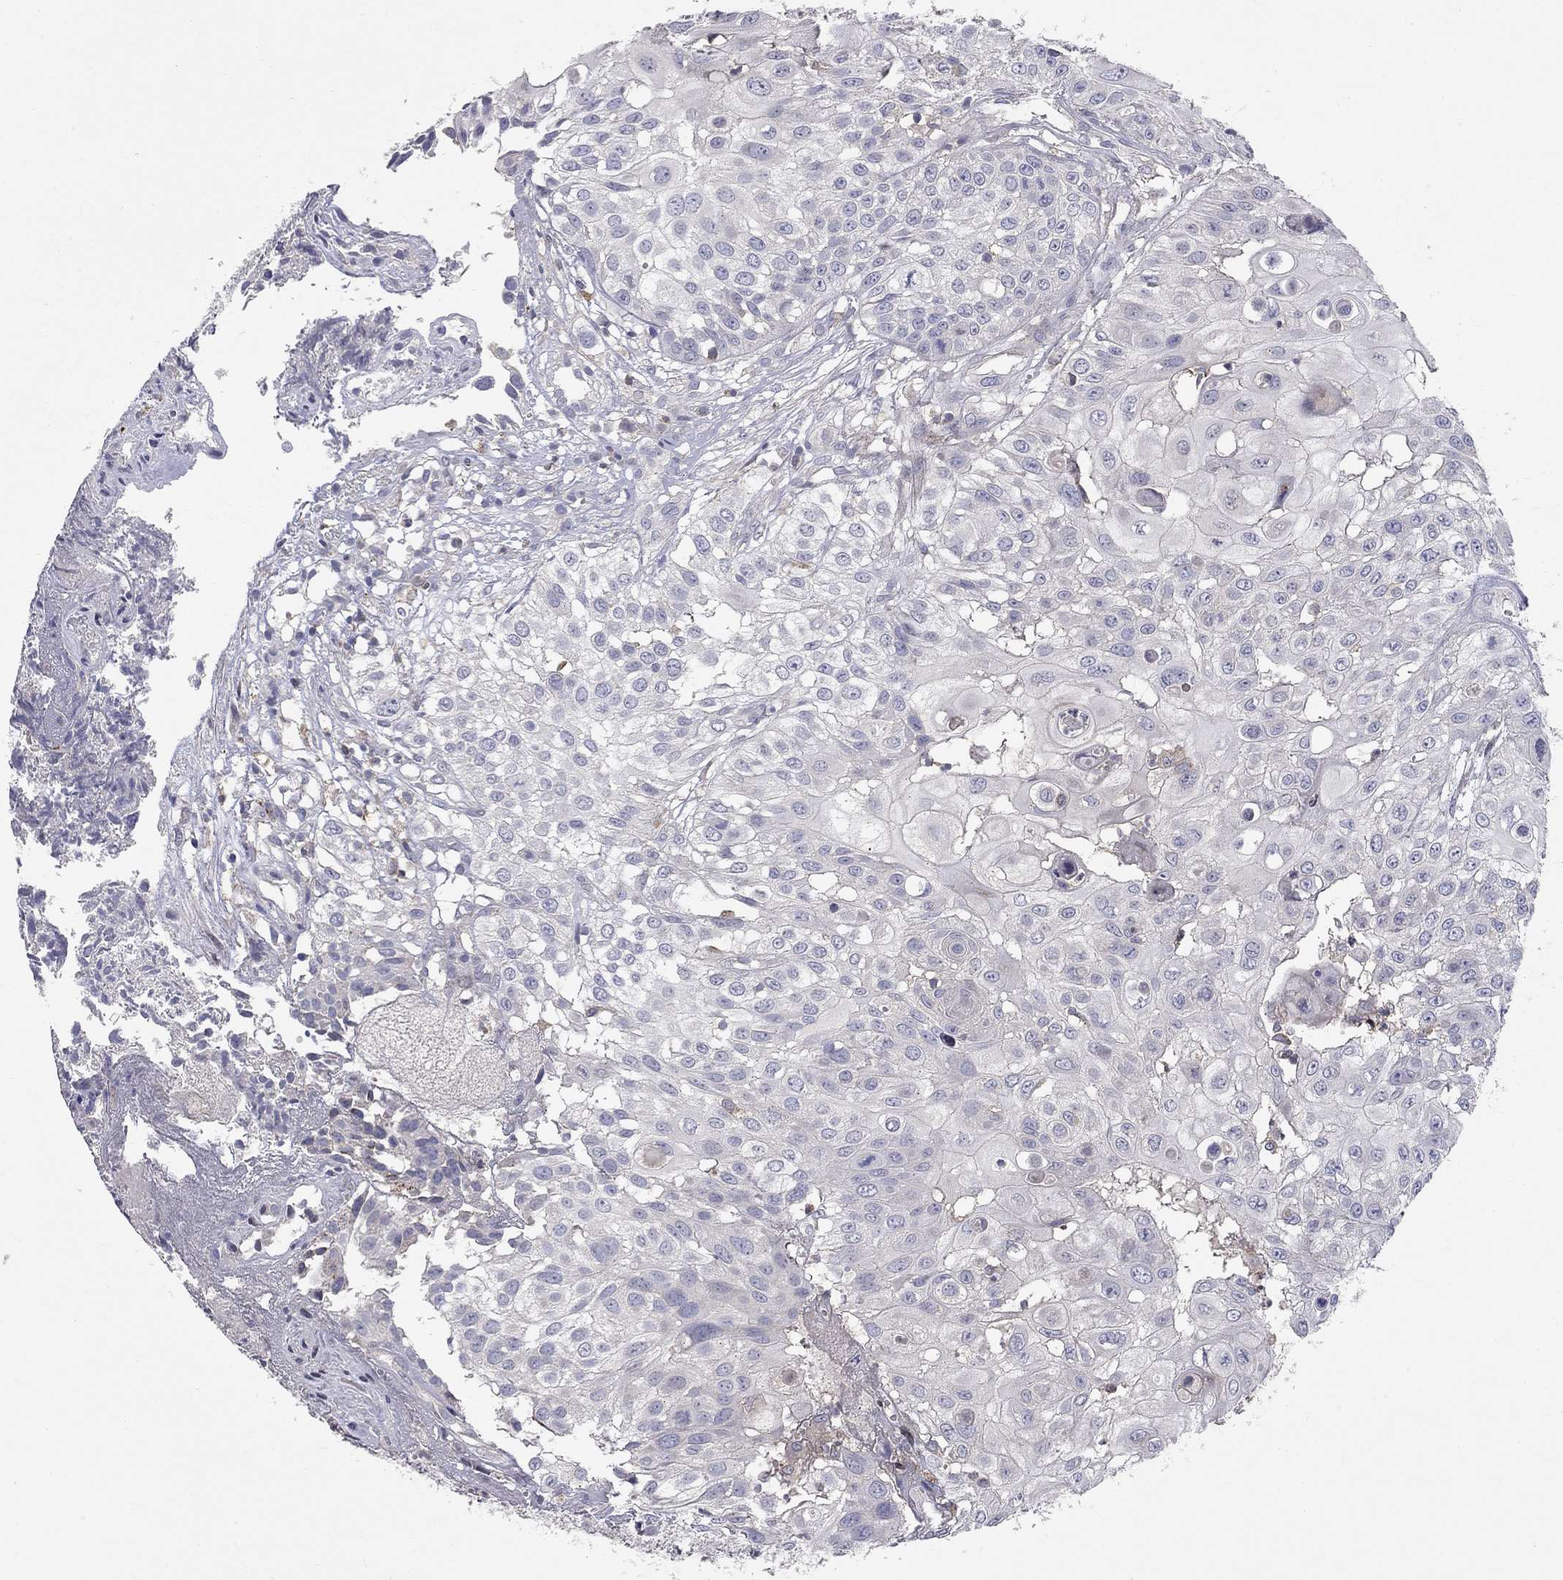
{"staining": {"intensity": "weak", "quantity": "<25%", "location": "cytoplasmic/membranous"}, "tissue": "urothelial cancer", "cell_type": "Tumor cells", "image_type": "cancer", "snomed": [{"axis": "morphology", "description": "Urothelial carcinoma, High grade"}, {"axis": "topography", "description": "Urinary bladder"}], "caption": "Micrograph shows no significant protein staining in tumor cells of urothelial cancer.", "gene": "ERN2", "patient": {"sex": "female", "age": 79}}